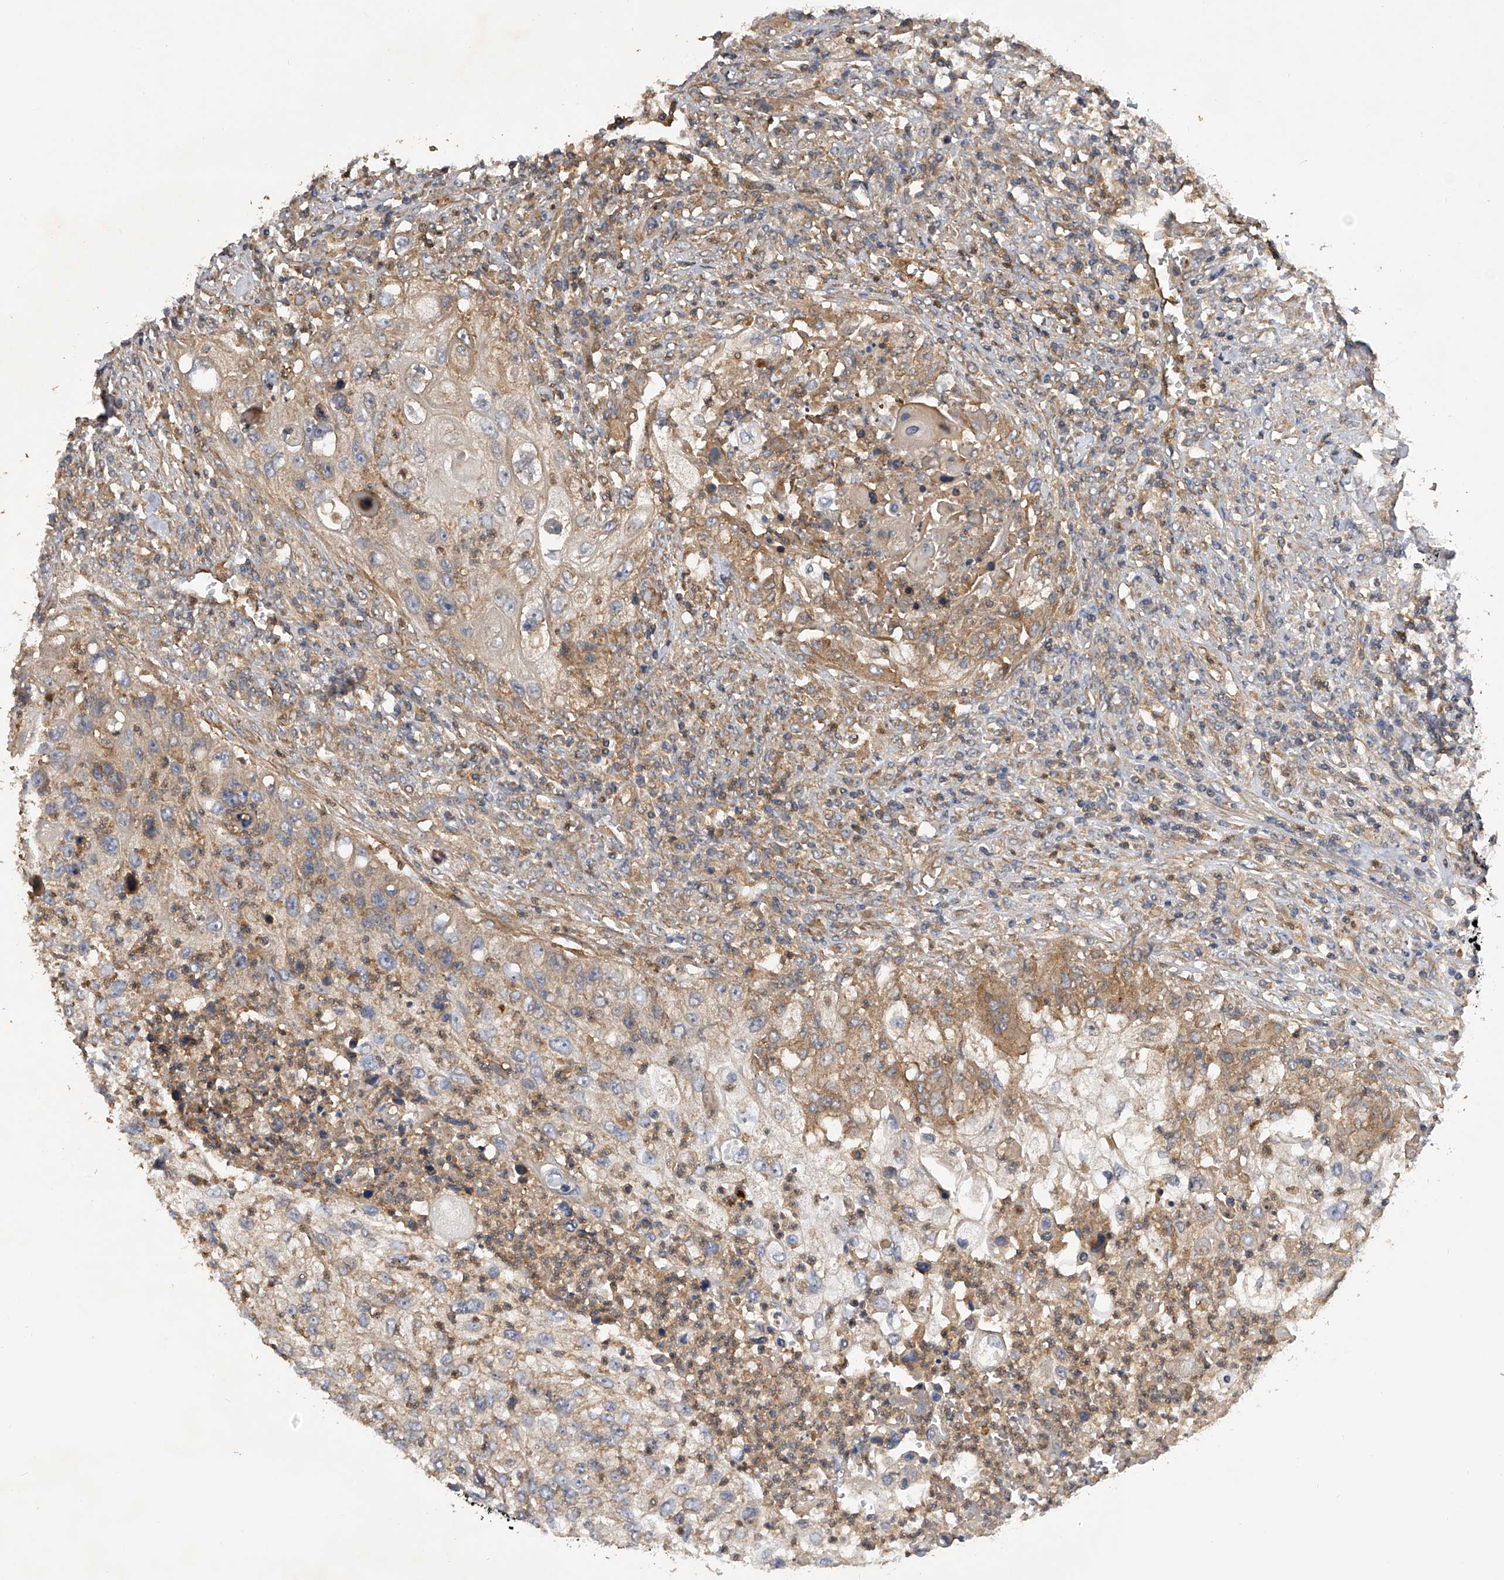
{"staining": {"intensity": "weak", "quantity": ">75%", "location": "cytoplasmic/membranous"}, "tissue": "urothelial cancer", "cell_type": "Tumor cells", "image_type": "cancer", "snomed": [{"axis": "morphology", "description": "Urothelial carcinoma, High grade"}, {"axis": "topography", "description": "Urinary bladder"}], "caption": "A brown stain labels weak cytoplasmic/membranous staining of a protein in high-grade urothelial carcinoma tumor cells.", "gene": "PTPRA", "patient": {"sex": "female", "age": 60}}